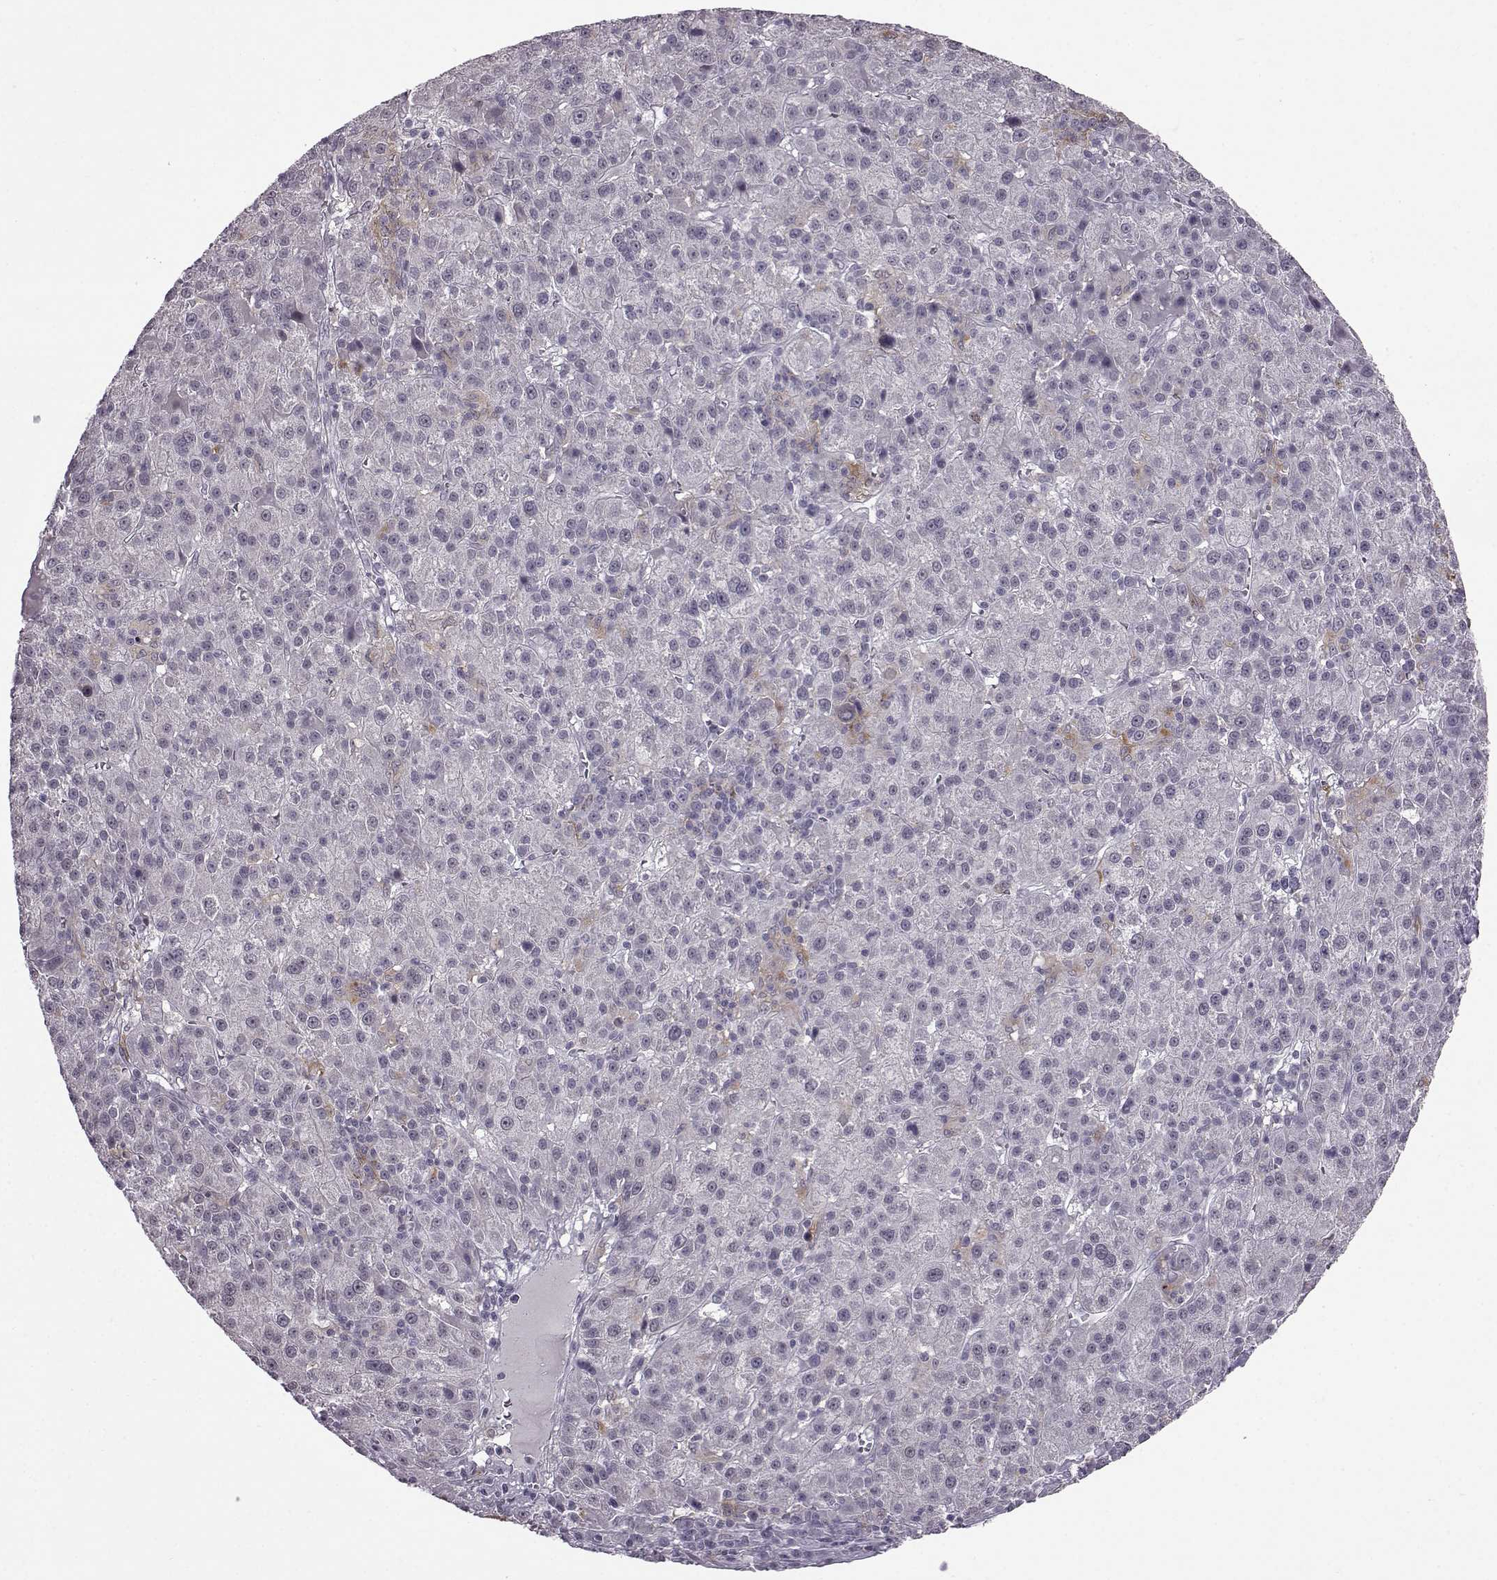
{"staining": {"intensity": "negative", "quantity": "none", "location": "none"}, "tissue": "liver cancer", "cell_type": "Tumor cells", "image_type": "cancer", "snomed": [{"axis": "morphology", "description": "Carcinoma, Hepatocellular, NOS"}, {"axis": "topography", "description": "Liver"}], "caption": "Tumor cells show no significant protein staining in liver cancer (hepatocellular carcinoma). The staining was performed using DAB to visualize the protein expression in brown, while the nuclei were stained in blue with hematoxylin (Magnification: 20x).", "gene": "SLC28A2", "patient": {"sex": "female", "age": 60}}